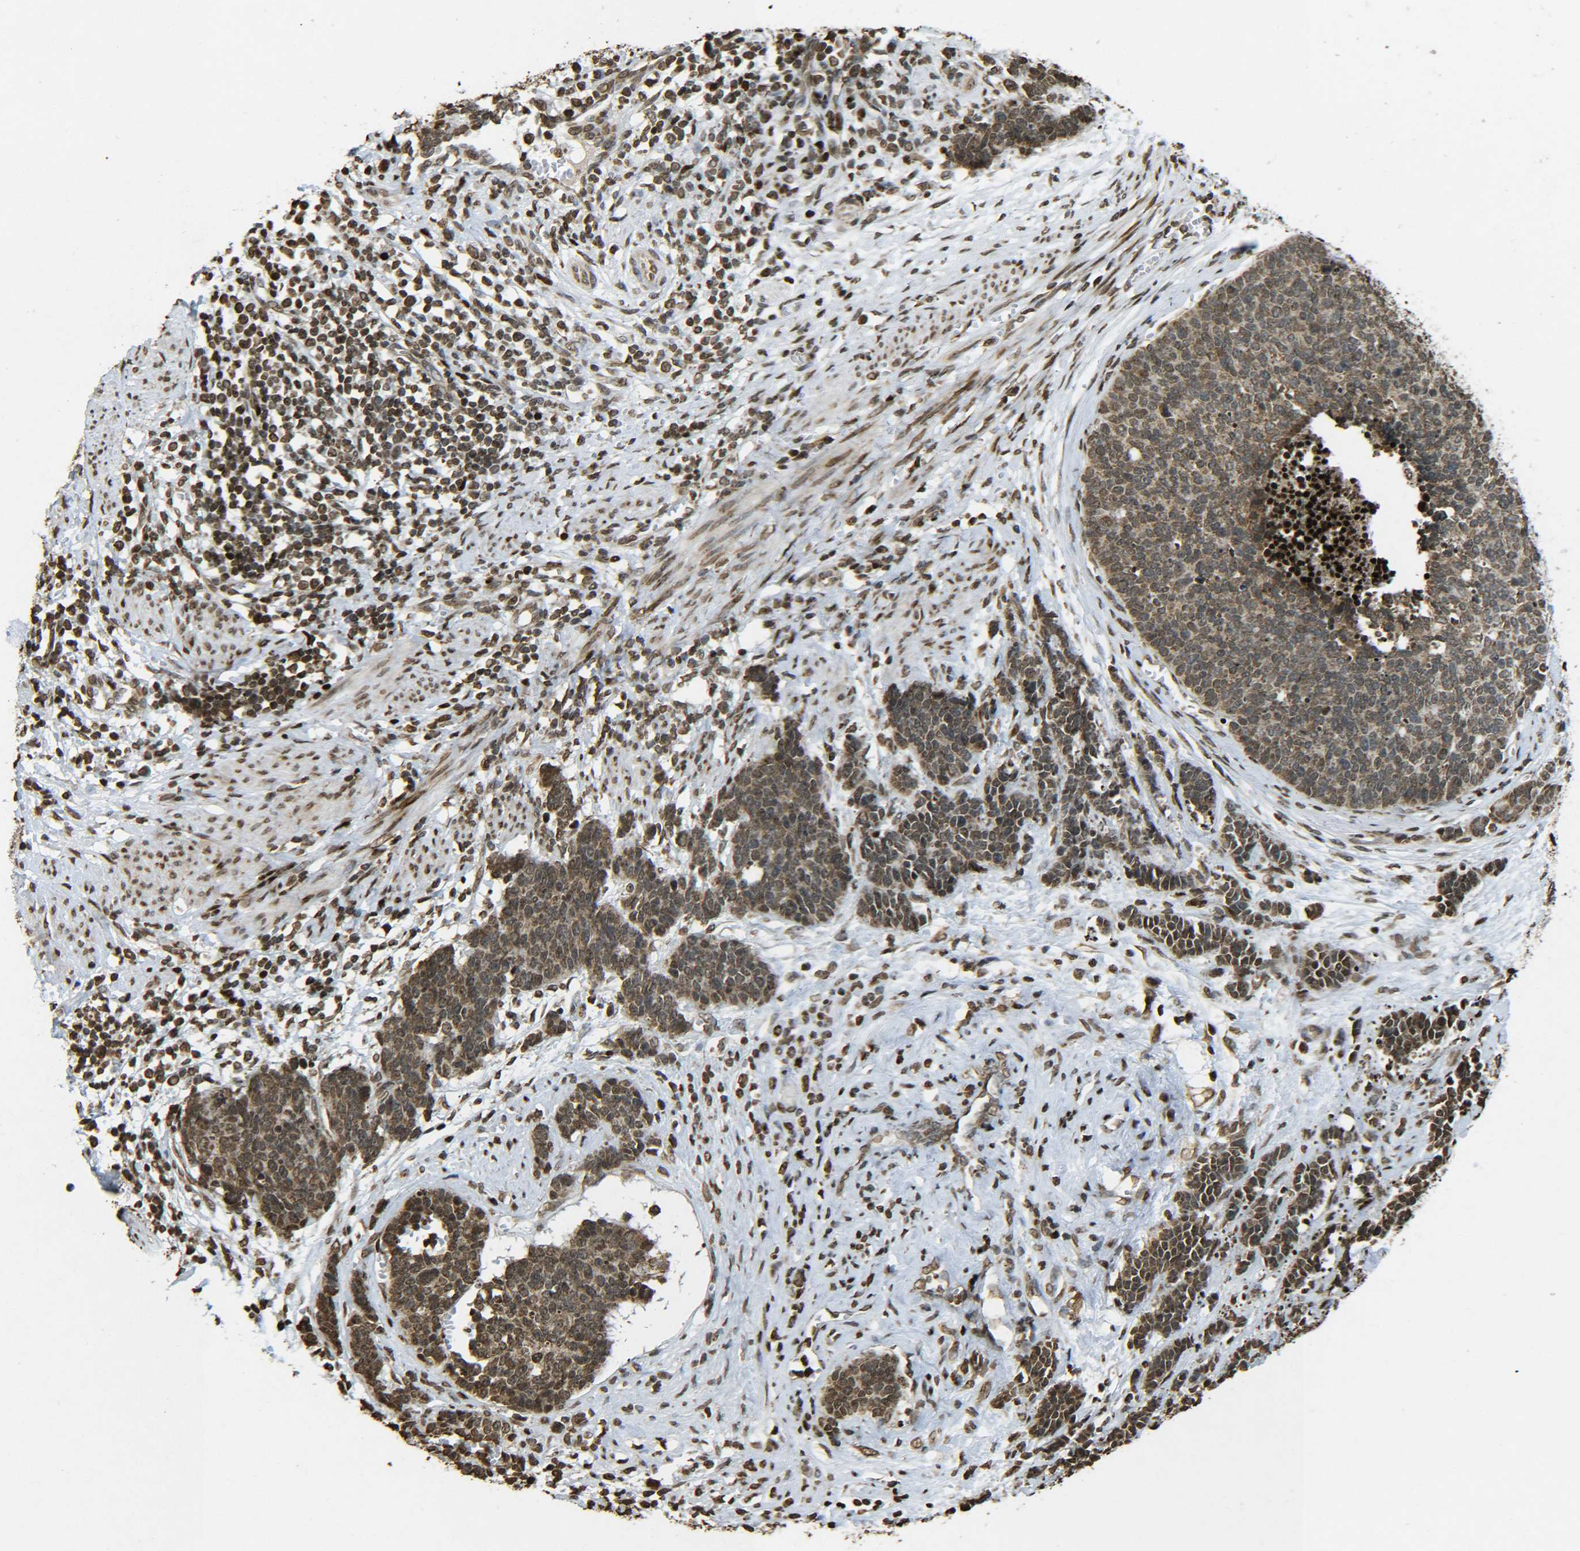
{"staining": {"intensity": "moderate", "quantity": ">75%", "location": "cytoplasmic/membranous,nuclear"}, "tissue": "cervical cancer", "cell_type": "Tumor cells", "image_type": "cancer", "snomed": [{"axis": "morphology", "description": "Squamous cell carcinoma, NOS"}, {"axis": "topography", "description": "Cervix"}], "caption": "The histopathology image exhibits immunohistochemical staining of cervical cancer. There is moderate cytoplasmic/membranous and nuclear positivity is present in approximately >75% of tumor cells. Immunohistochemistry stains the protein in brown and the nuclei are stained blue.", "gene": "NEUROG2", "patient": {"sex": "female", "age": 35}}